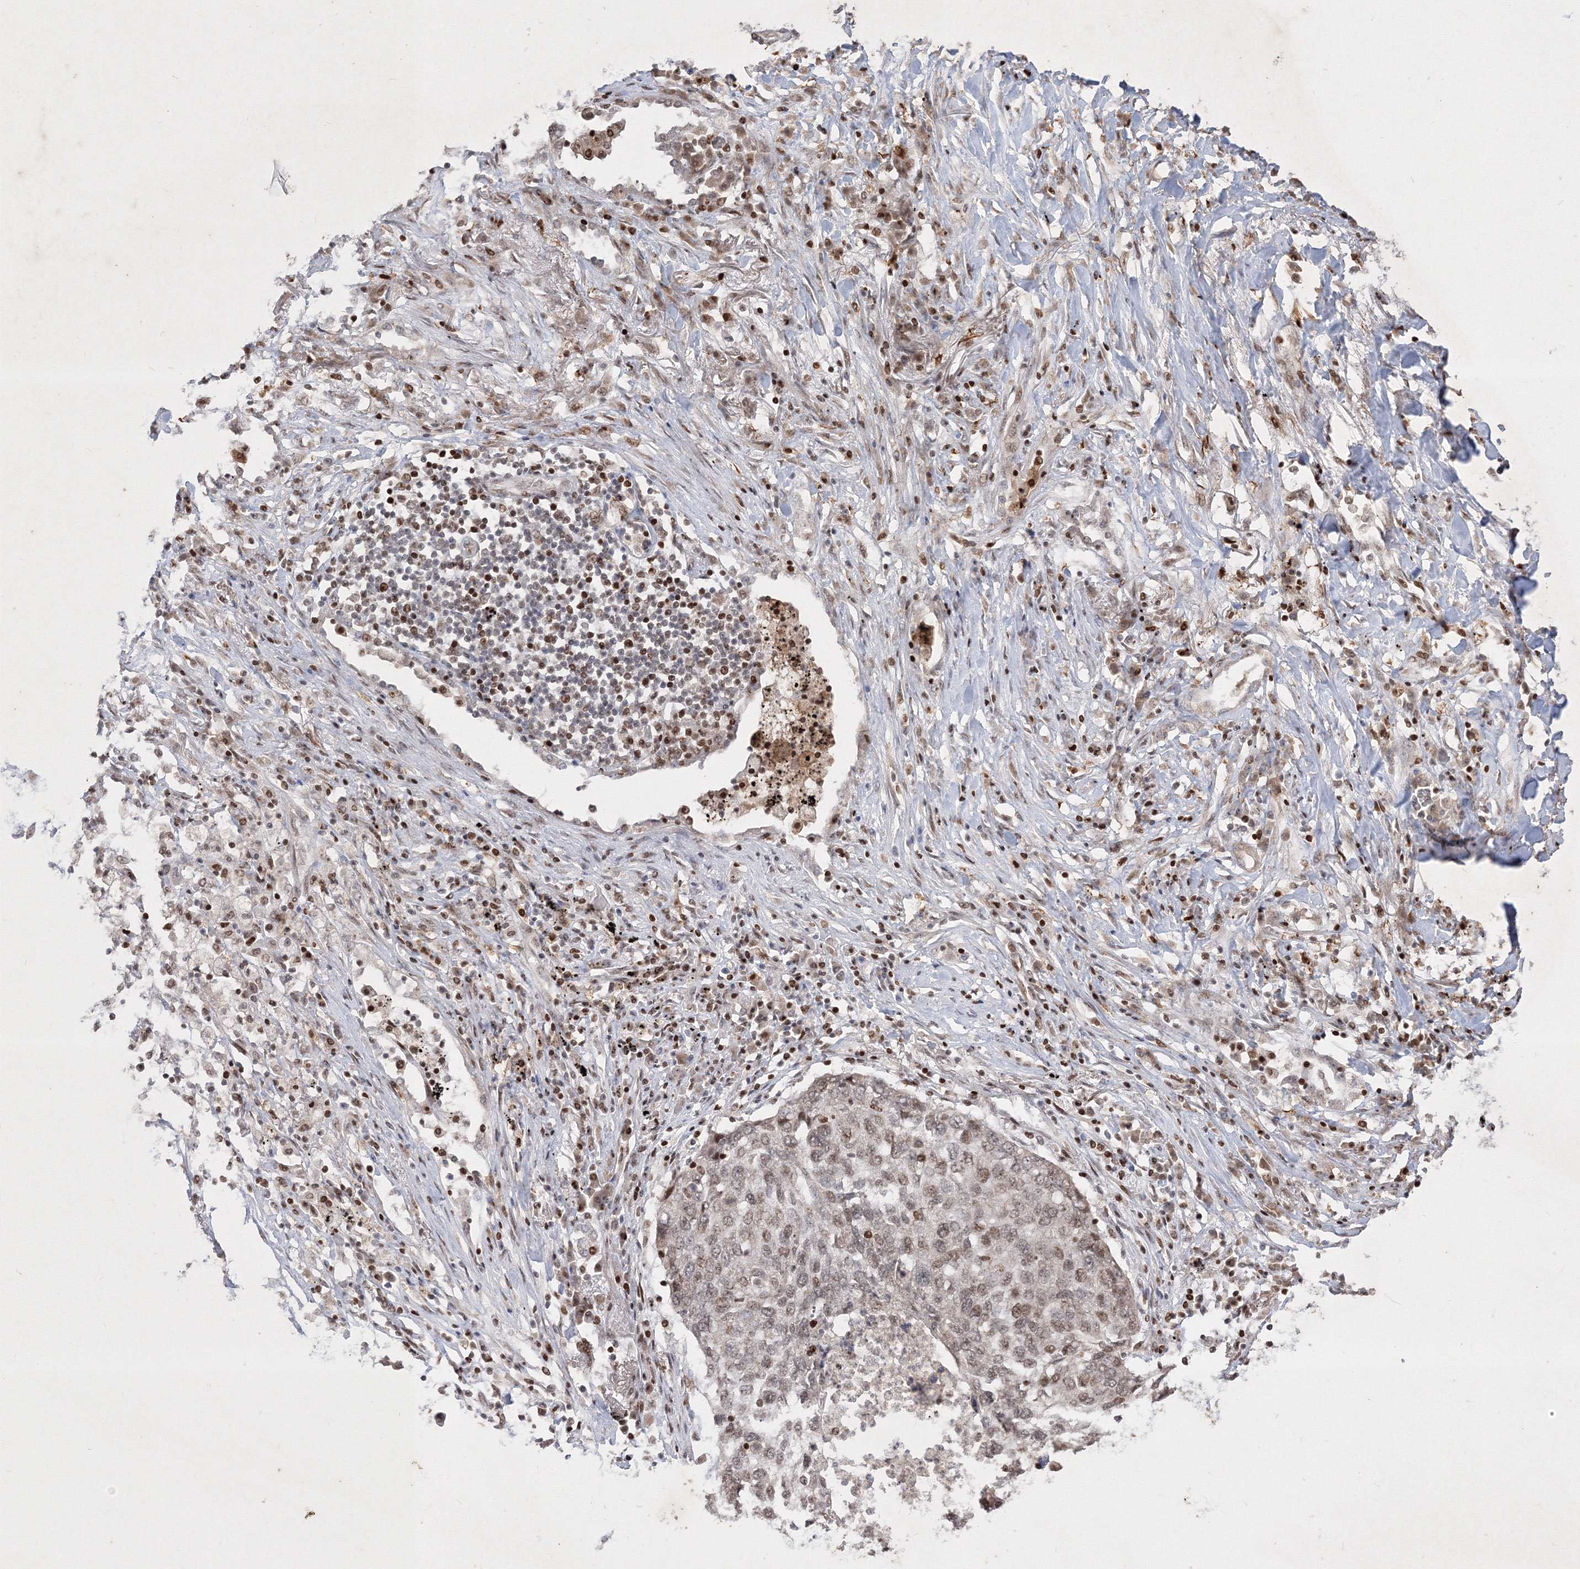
{"staining": {"intensity": "moderate", "quantity": ">75%", "location": "nuclear"}, "tissue": "lung cancer", "cell_type": "Tumor cells", "image_type": "cancer", "snomed": [{"axis": "morphology", "description": "Squamous cell carcinoma, NOS"}, {"axis": "topography", "description": "Lung"}], "caption": "A medium amount of moderate nuclear positivity is seen in about >75% of tumor cells in lung cancer tissue. The staining was performed using DAB, with brown indicating positive protein expression. Nuclei are stained blue with hematoxylin.", "gene": "TAB1", "patient": {"sex": "female", "age": 63}}